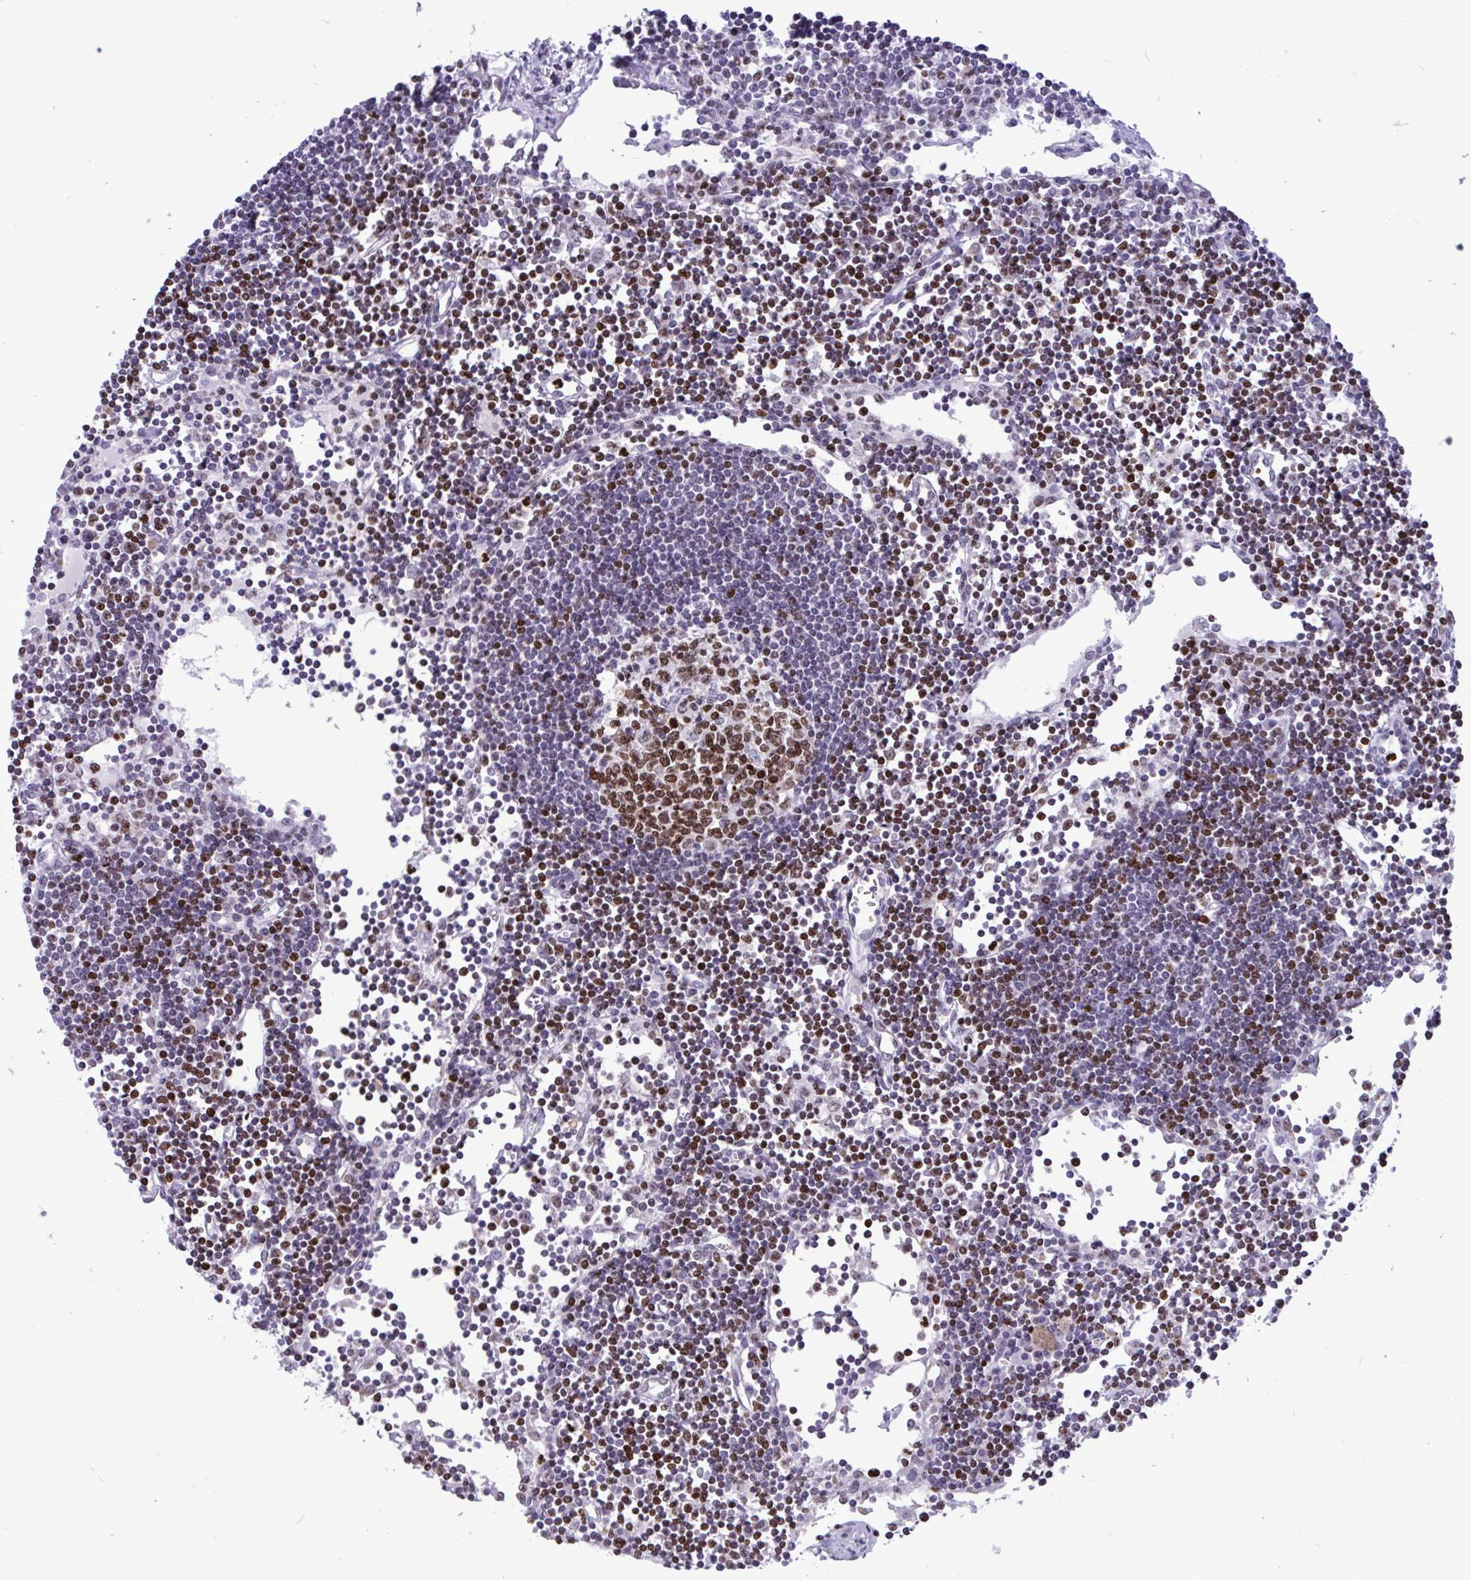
{"staining": {"intensity": "strong", "quantity": ">75%", "location": "nuclear"}, "tissue": "lymph node", "cell_type": "Germinal center cells", "image_type": "normal", "snomed": [{"axis": "morphology", "description": "Normal tissue, NOS"}, {"axis": "topography", "description": "Lymph node"}], "caption": "Germinal center cells exhibit high levels of strong nuclear positivity in about >75% of cells in benign human lymph node. (IHC, brightfield microscopy, high magnification).", "gene": "HMGB2", "patient": {"sex": "female", "age": 65}}